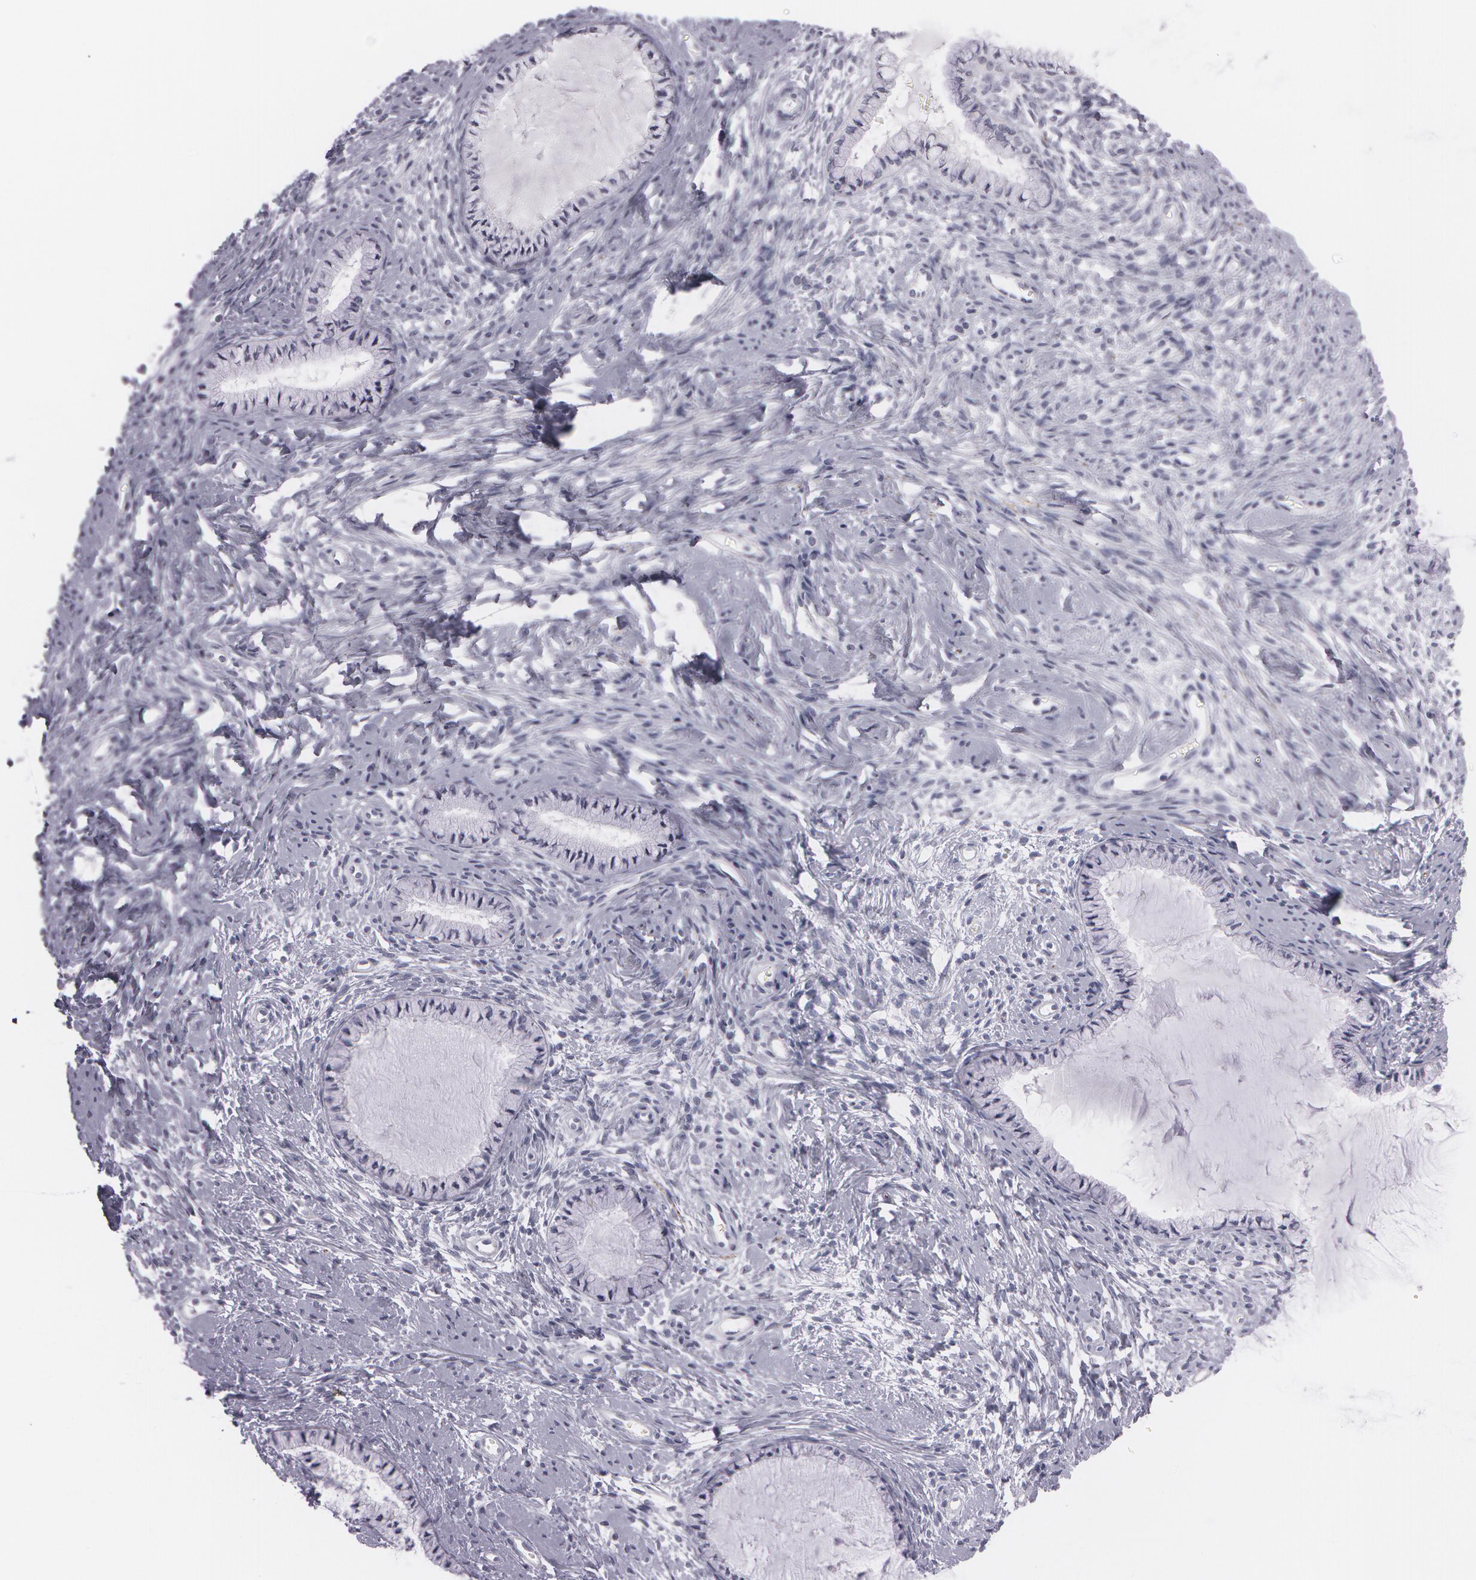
{"staining": {"intensity": "negative", "quantity": "none", "location": "none"}, "tissue": "cervix", "cell_type": "Glandular cells", "image_type": "normal", "snomed": [{"axis": "morphology", "description": "Normal tissue, NOS"}, {"axis": "topography", "description": "Cervix"}], "caption": "Human cervix stained for a protein using IHC displays no positivity in glandular cells.", "gene": "SNCG", "patient": {"sex": "female", "age": 70}}